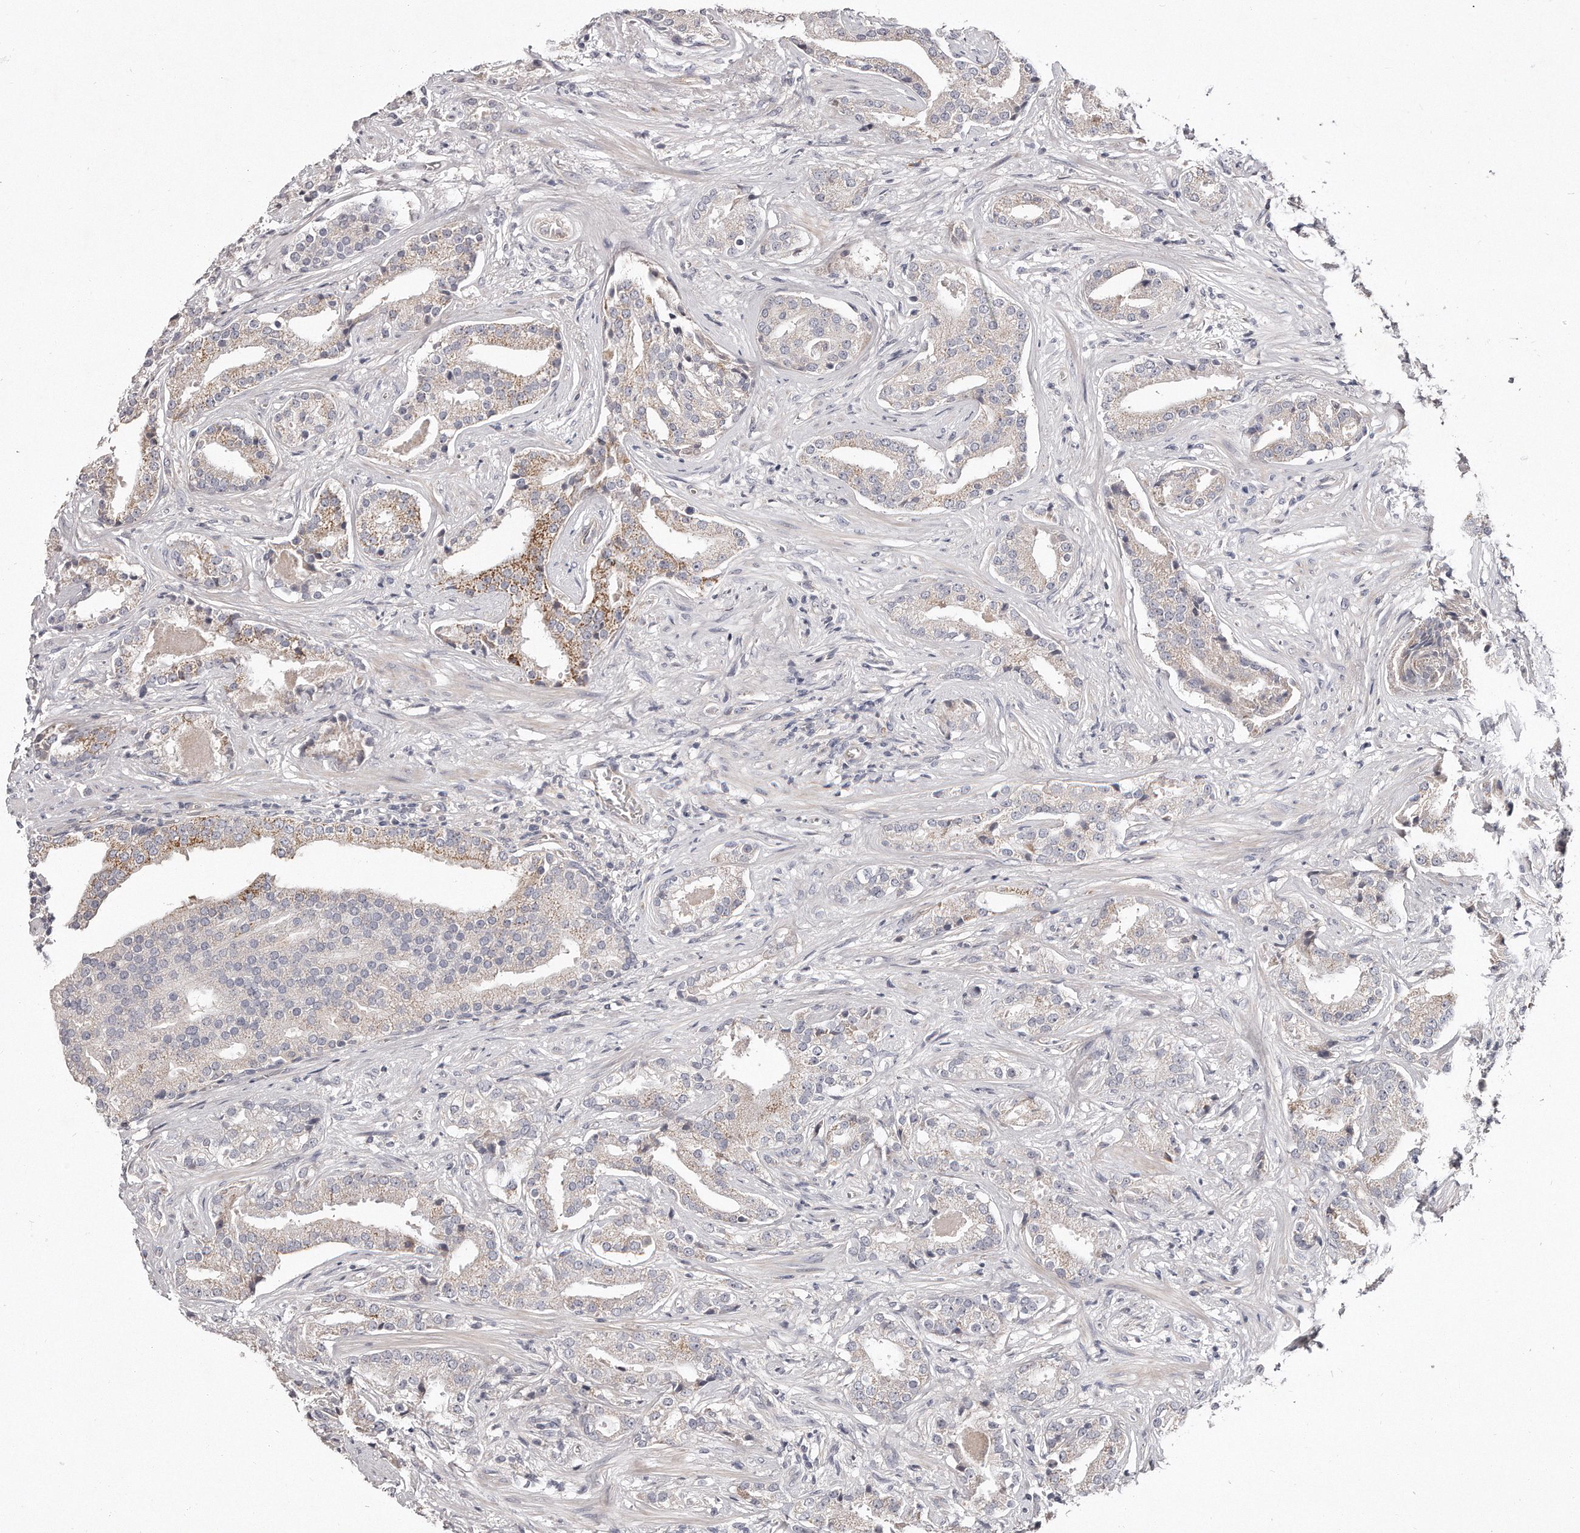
{"staining": {"intensity": "weak", "quantity": "<25%", "location": "cytoplasmic/membranous"}, "tissue": "prostate cancer", "cell_type": "Tumor cells", "image_type": "cancer", "snomed": [{"axis": "morphology", "description": "Adenocarcinoma, Low grade"}, {"axis": "topography", "description": "Prostate"}], "caption": "Protein analysis of prostate cancer shows no significant staining in tumor cells.", "gene": "TTLL4", "patient": {"sex": "male", "age": 67}}